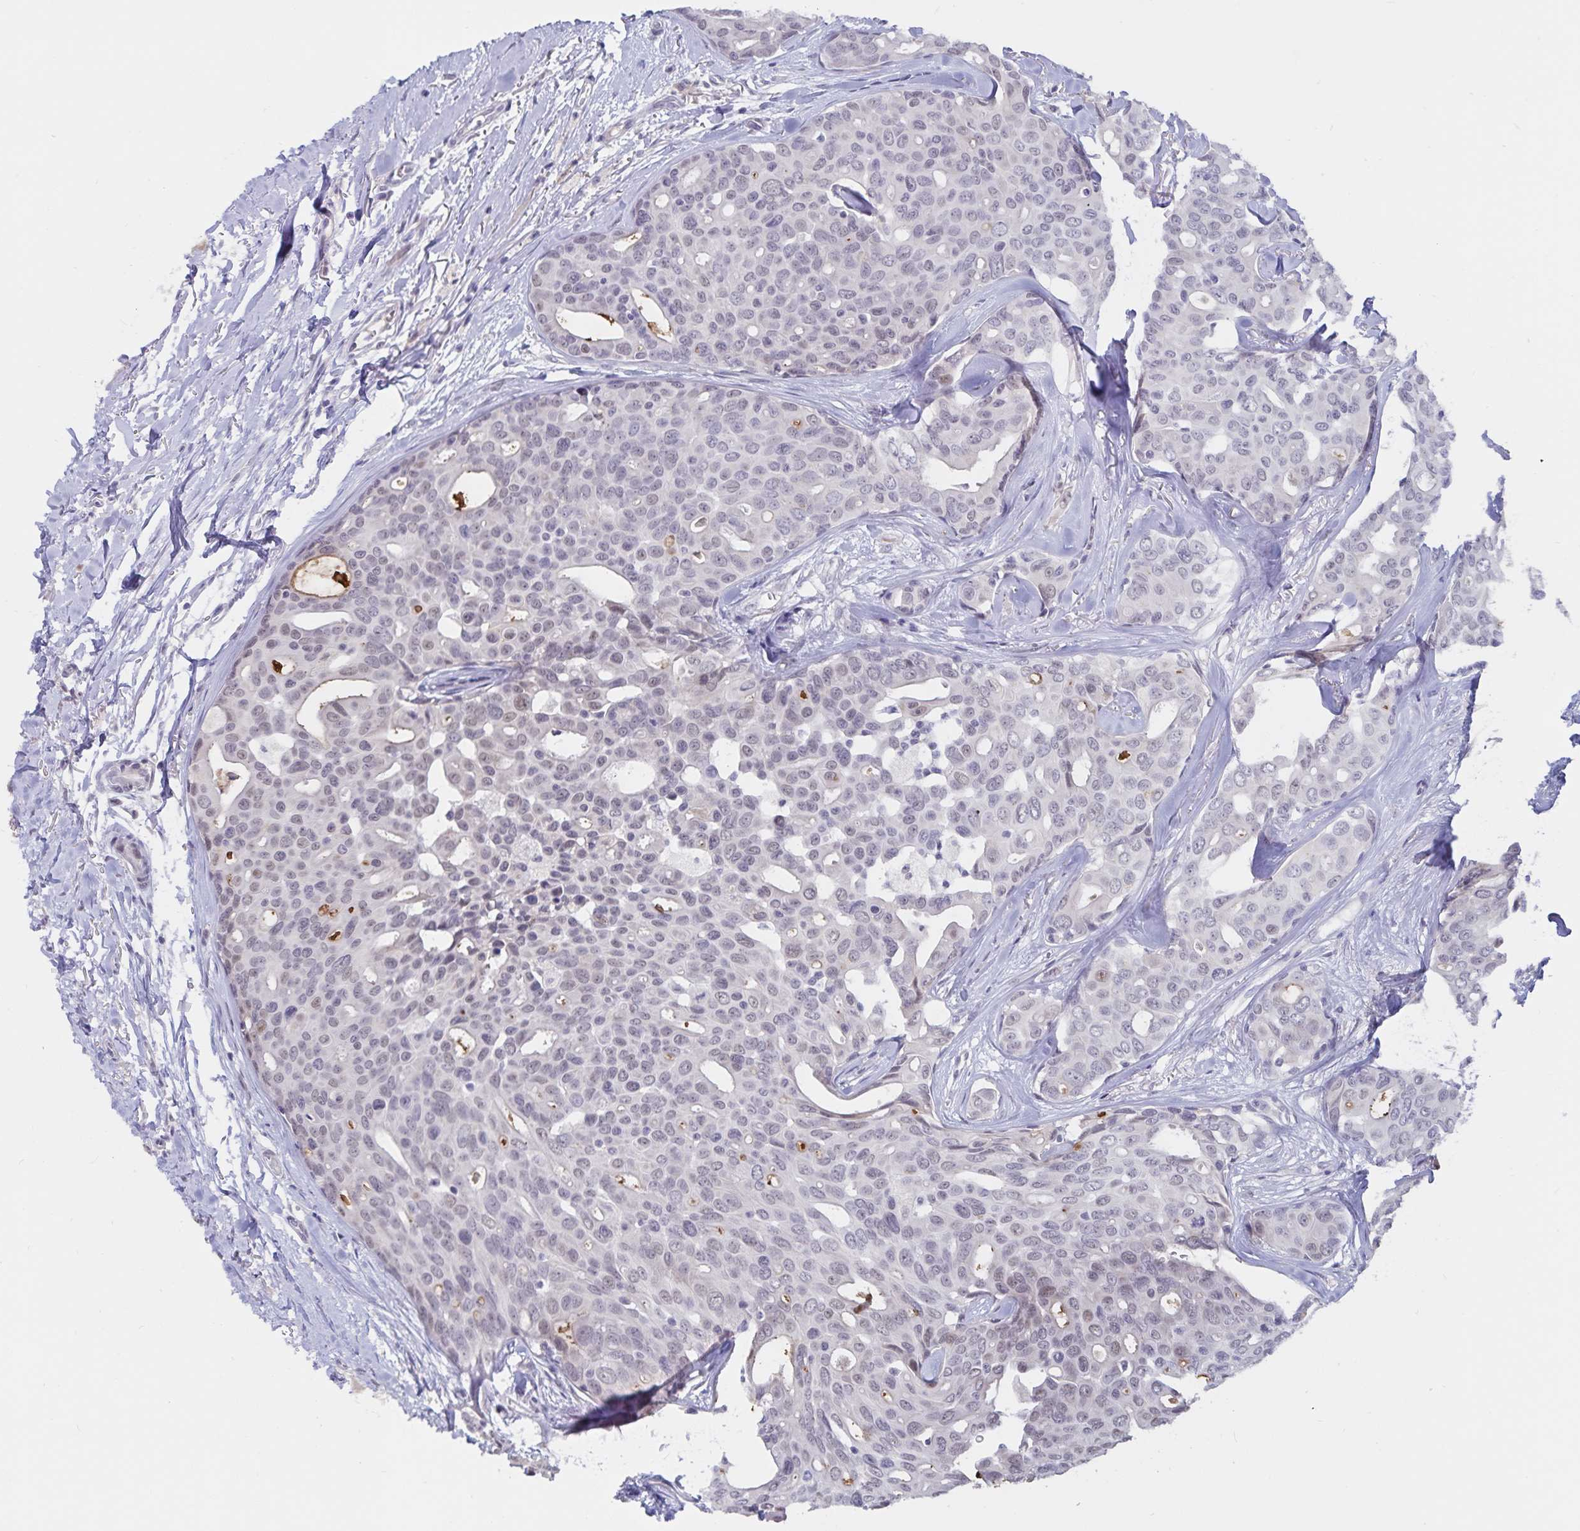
{"staining": {"intensity": "negative", "quantity": "none", "location": "none"}, "tissue": "breast cancer", "cell_type": "Tumor cells", "image_type": "cancer", "snomed": [{"axis": "morphology", "description": "Duct carcinoma"}, {"axis": "topography", "description": "Breast"}], "caption": "Tumor cells are negative for protein expression in human breast cancer (invasive ductal carcinoma).", "gene": "ATP2A2", "patient": {"sex": "female", "age": 54}}